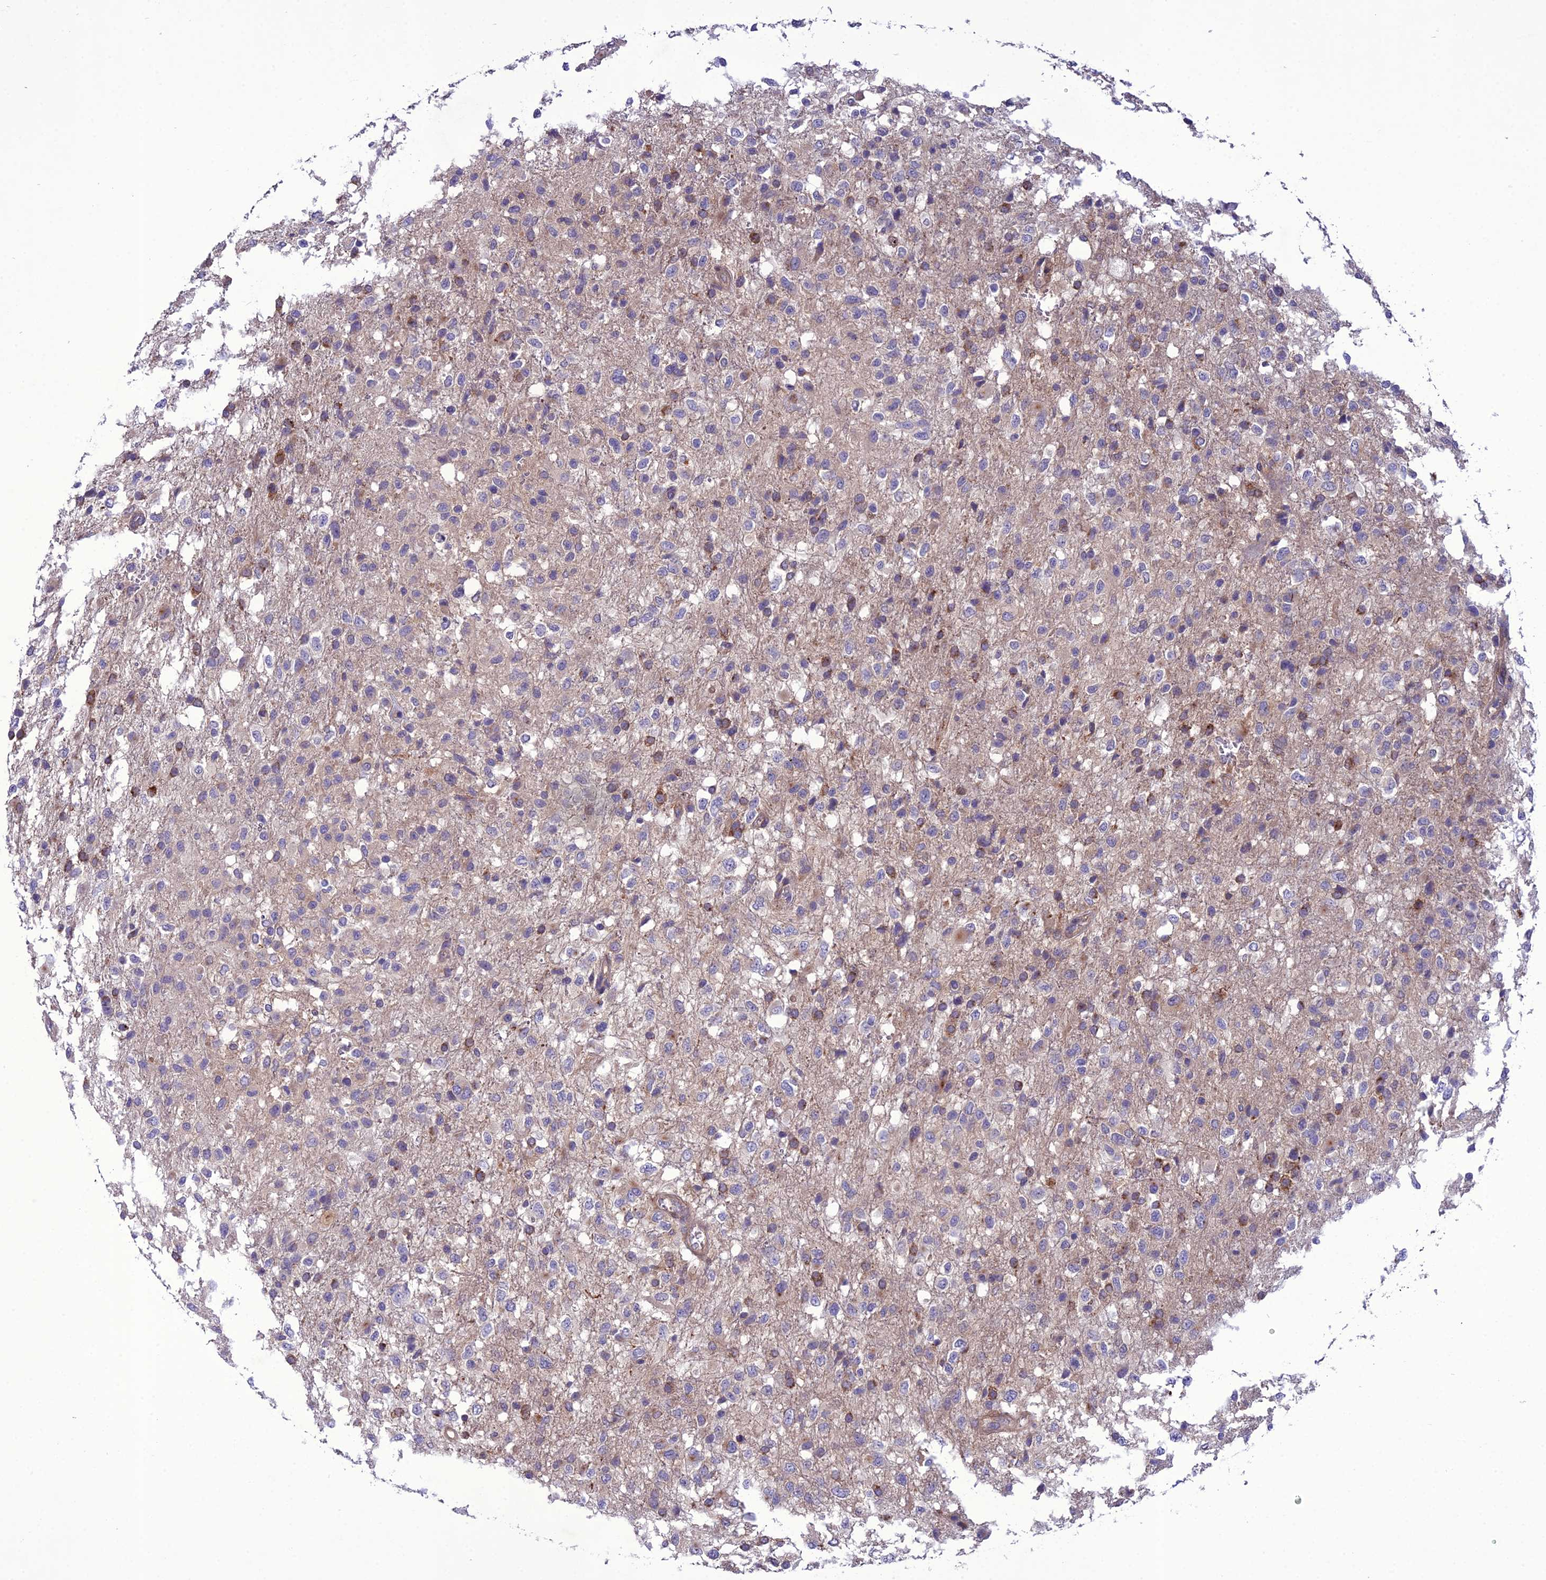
{"staining": {"intensity": "moderate", "quantity": "<25%", "location": "cytoplasmic/membranous"}, "tissue": "glioma", "cell_type": "Tumor cells", "image_type": "cancer", "snomed": [{"axis": "morphology", "description": "Glioma, malignant, High grade"}, {"axis": "topography", "description": "Brain"}], "caption": "An image of glioma stained for a protein demonstrates moderate cytoplasmic/membranous brown staining in tumor cells.", "gene": "GDF6", "patient": {"sex": "female", "age": 74}}